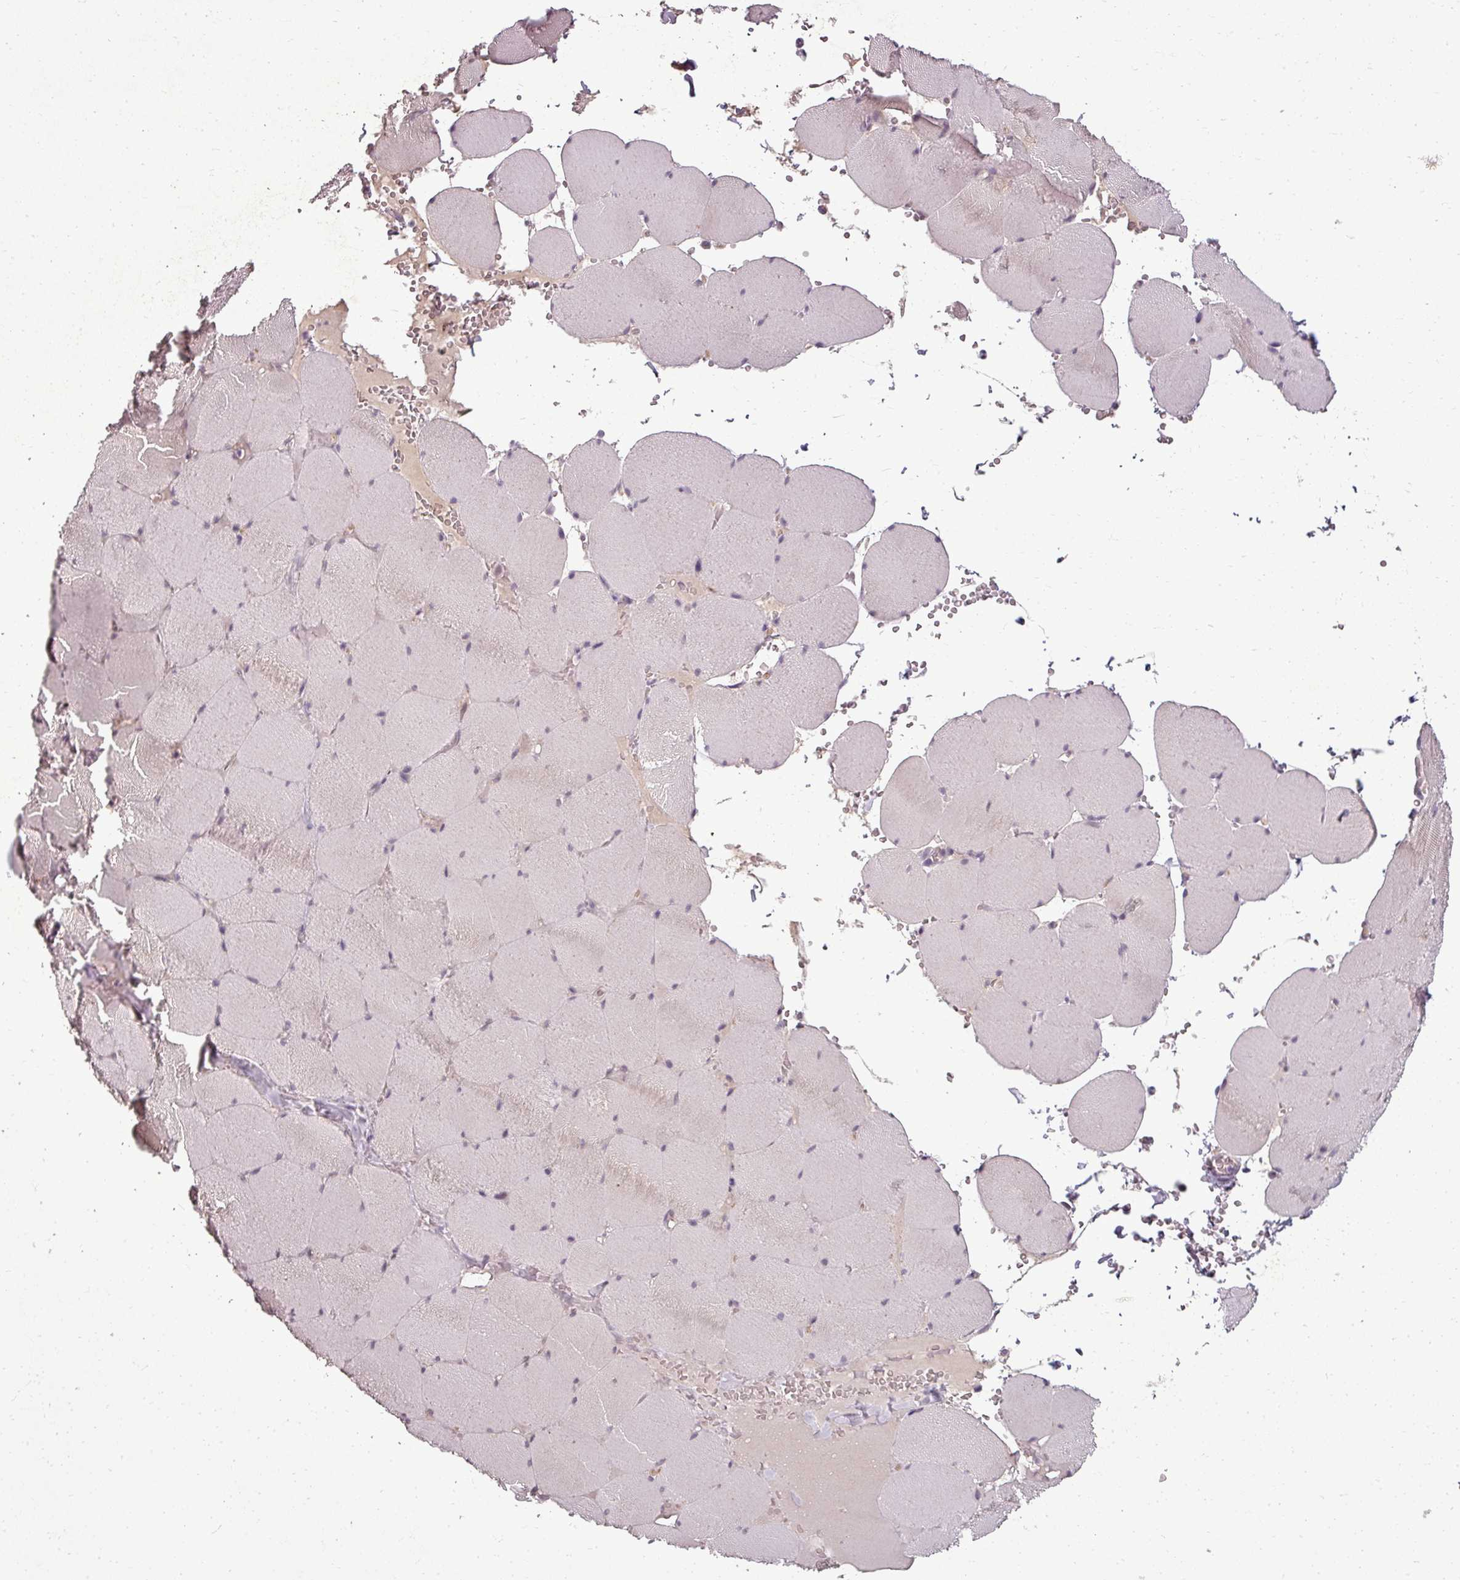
{"staining": {"intensity": "weak", "quantity": "<25%", "location": "nuclear"}, "tissue": "skeletal muscle", "cell_type": "Myocytes", "image_type": "normal", "snomed": [{"axis": "morphology", "description": "Normal tissue, NOS"}, {"axis": "topography", "description": "Skeletal muscle"}, {"axis": "topography", "description": "Head-Neck"}], "caption": "Immunohistochemistry photomicrograph of benign skeletal muscle stained for a protein (brown), which reveals no positivity in myocytes.", "gene": "BCAS3", "patient": {"sex": "male", "age": 66}}